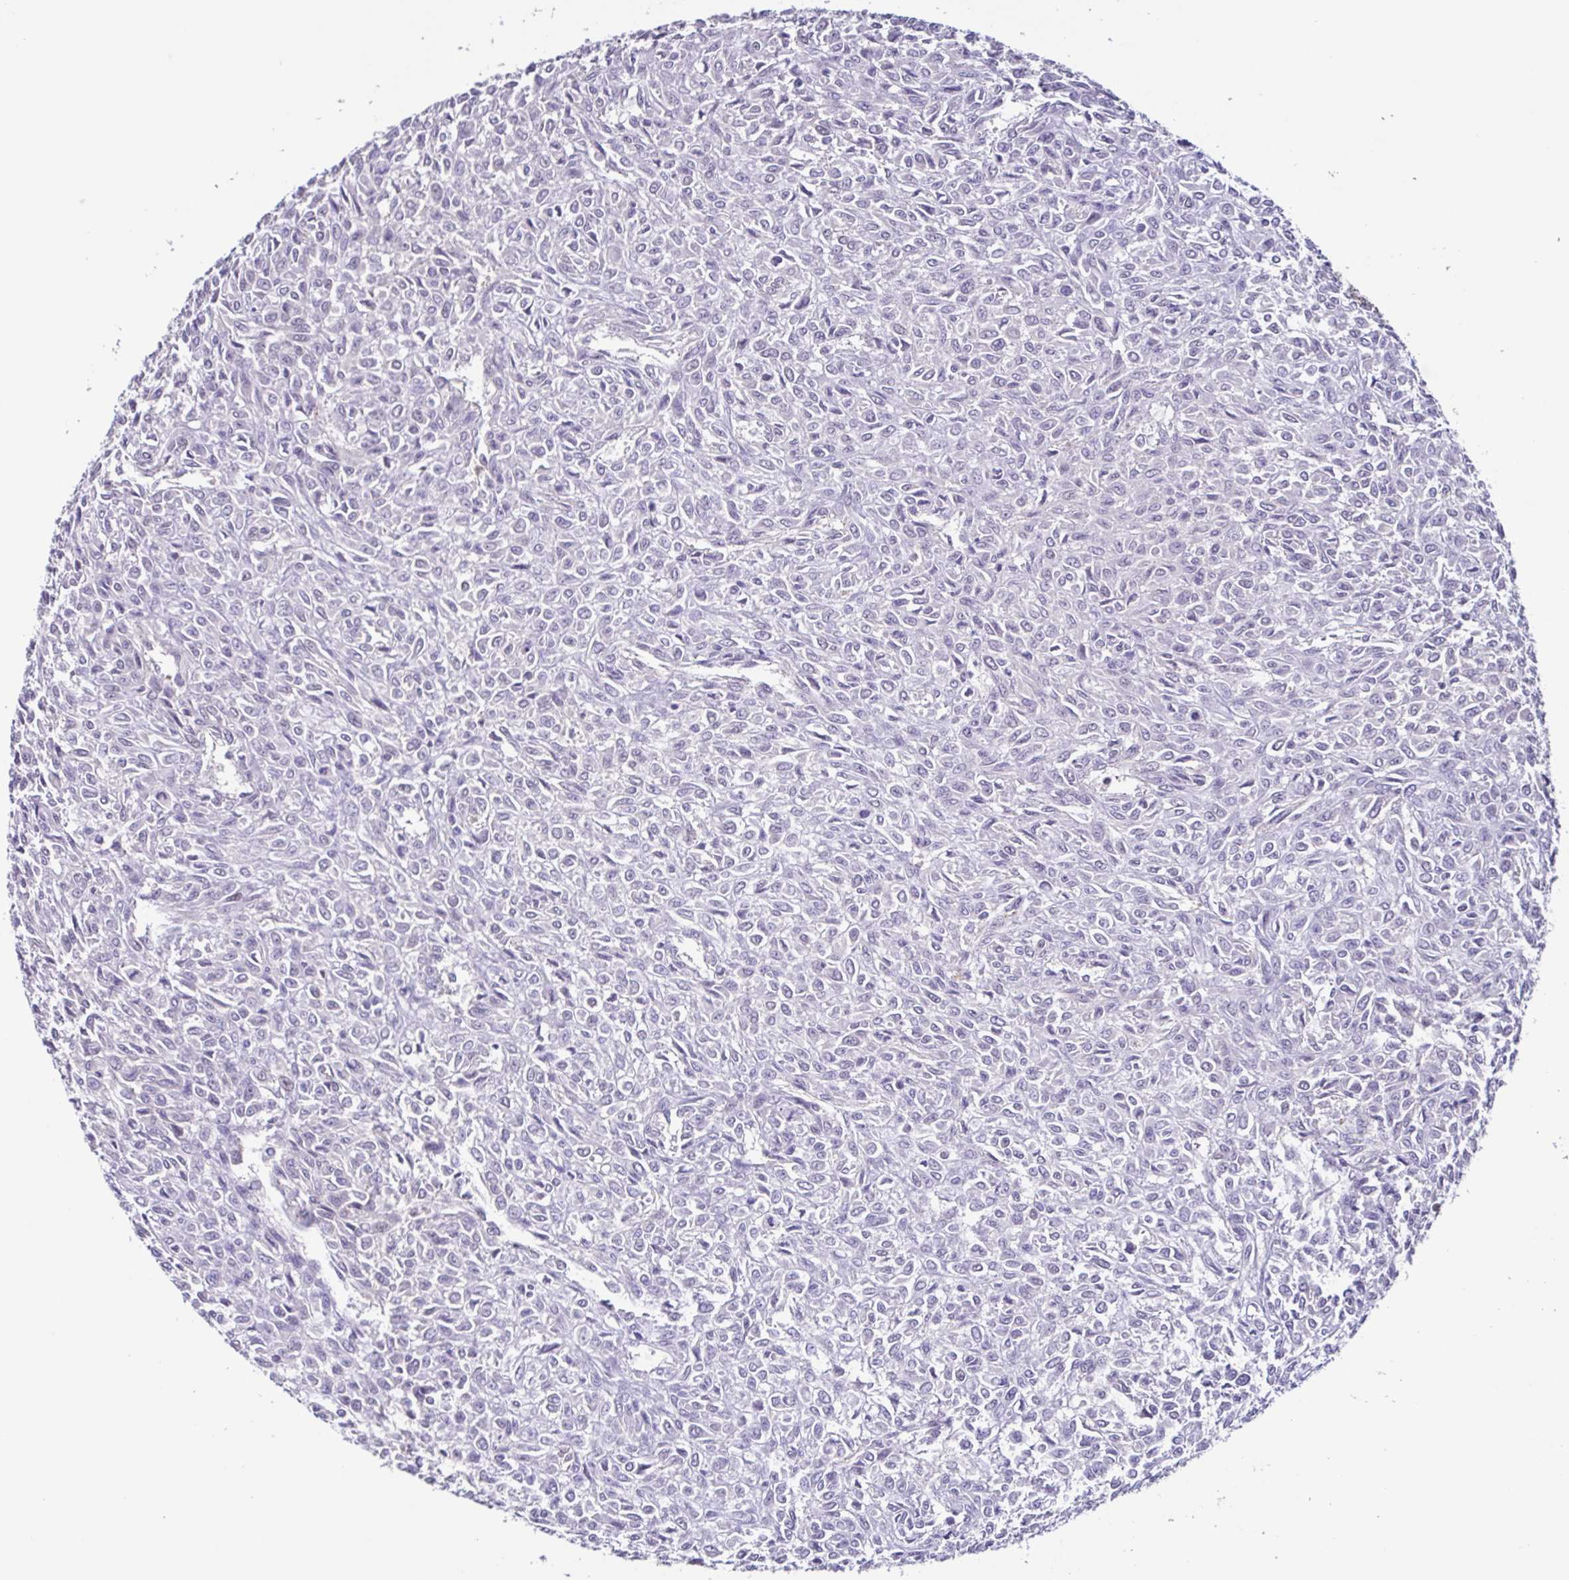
{"staining": {"intensity": "negative", "quantity": "none", "location": "none"}, "tissue": "renal cancer", "cell_type": "Tumor cells", "image_type": "cancer", "snomed": [{"axis": "morphology", "description": "Adenocarcinoma, NOS"}, {"axis": "topography", "description": "Kidney"}], "caption": "A high-resolution histopathology image shows immunohistochemistry (IHC) staining of renal adenocarcinoma, which displays no significant staining in tumor cells.", "gene": "ACTRT3", "patient": {"sex": "male", "age": 58}}